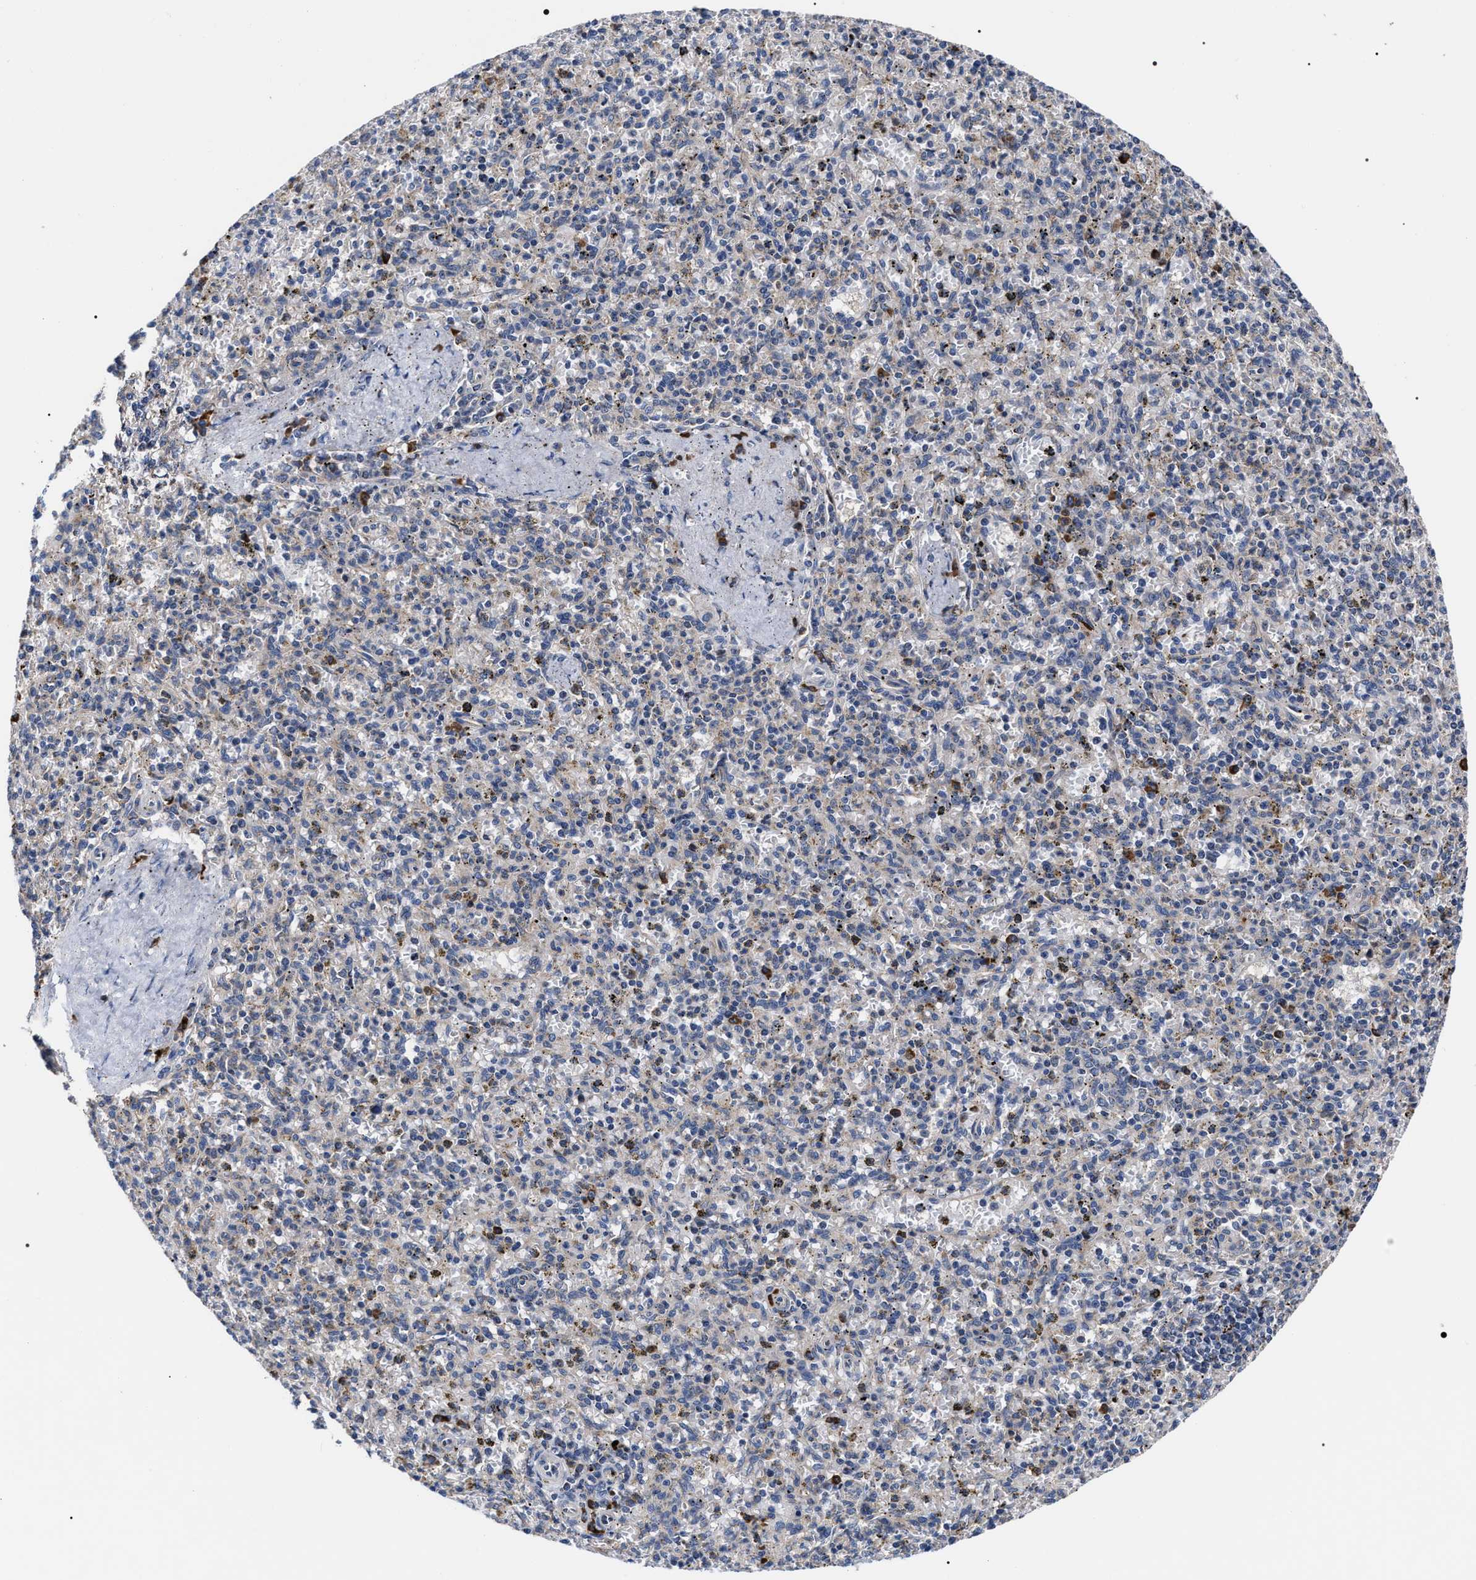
{"staining": {"intensity": "moderate", "quantity": "<25%", "location": "cytoplasmic/membranous"}, "tissue": "spleen", "cell_type": "Cells in red pulp", "image_type": "normal", "snomed": [{"axis": "morphology", "description": "Normal tissue, NOS"}, {"axis": "topography", "description": "Spleen"}], "caption": "Spleen stained with DAB (3,3'-diaminobenzidine) immunohistochemistry displays low levels of moderate cytoplasmic/membranous positivity in about <25% of cells in red pulp.", "gene": "MACC1", "patient": {"sex": "male", "age": 72}}